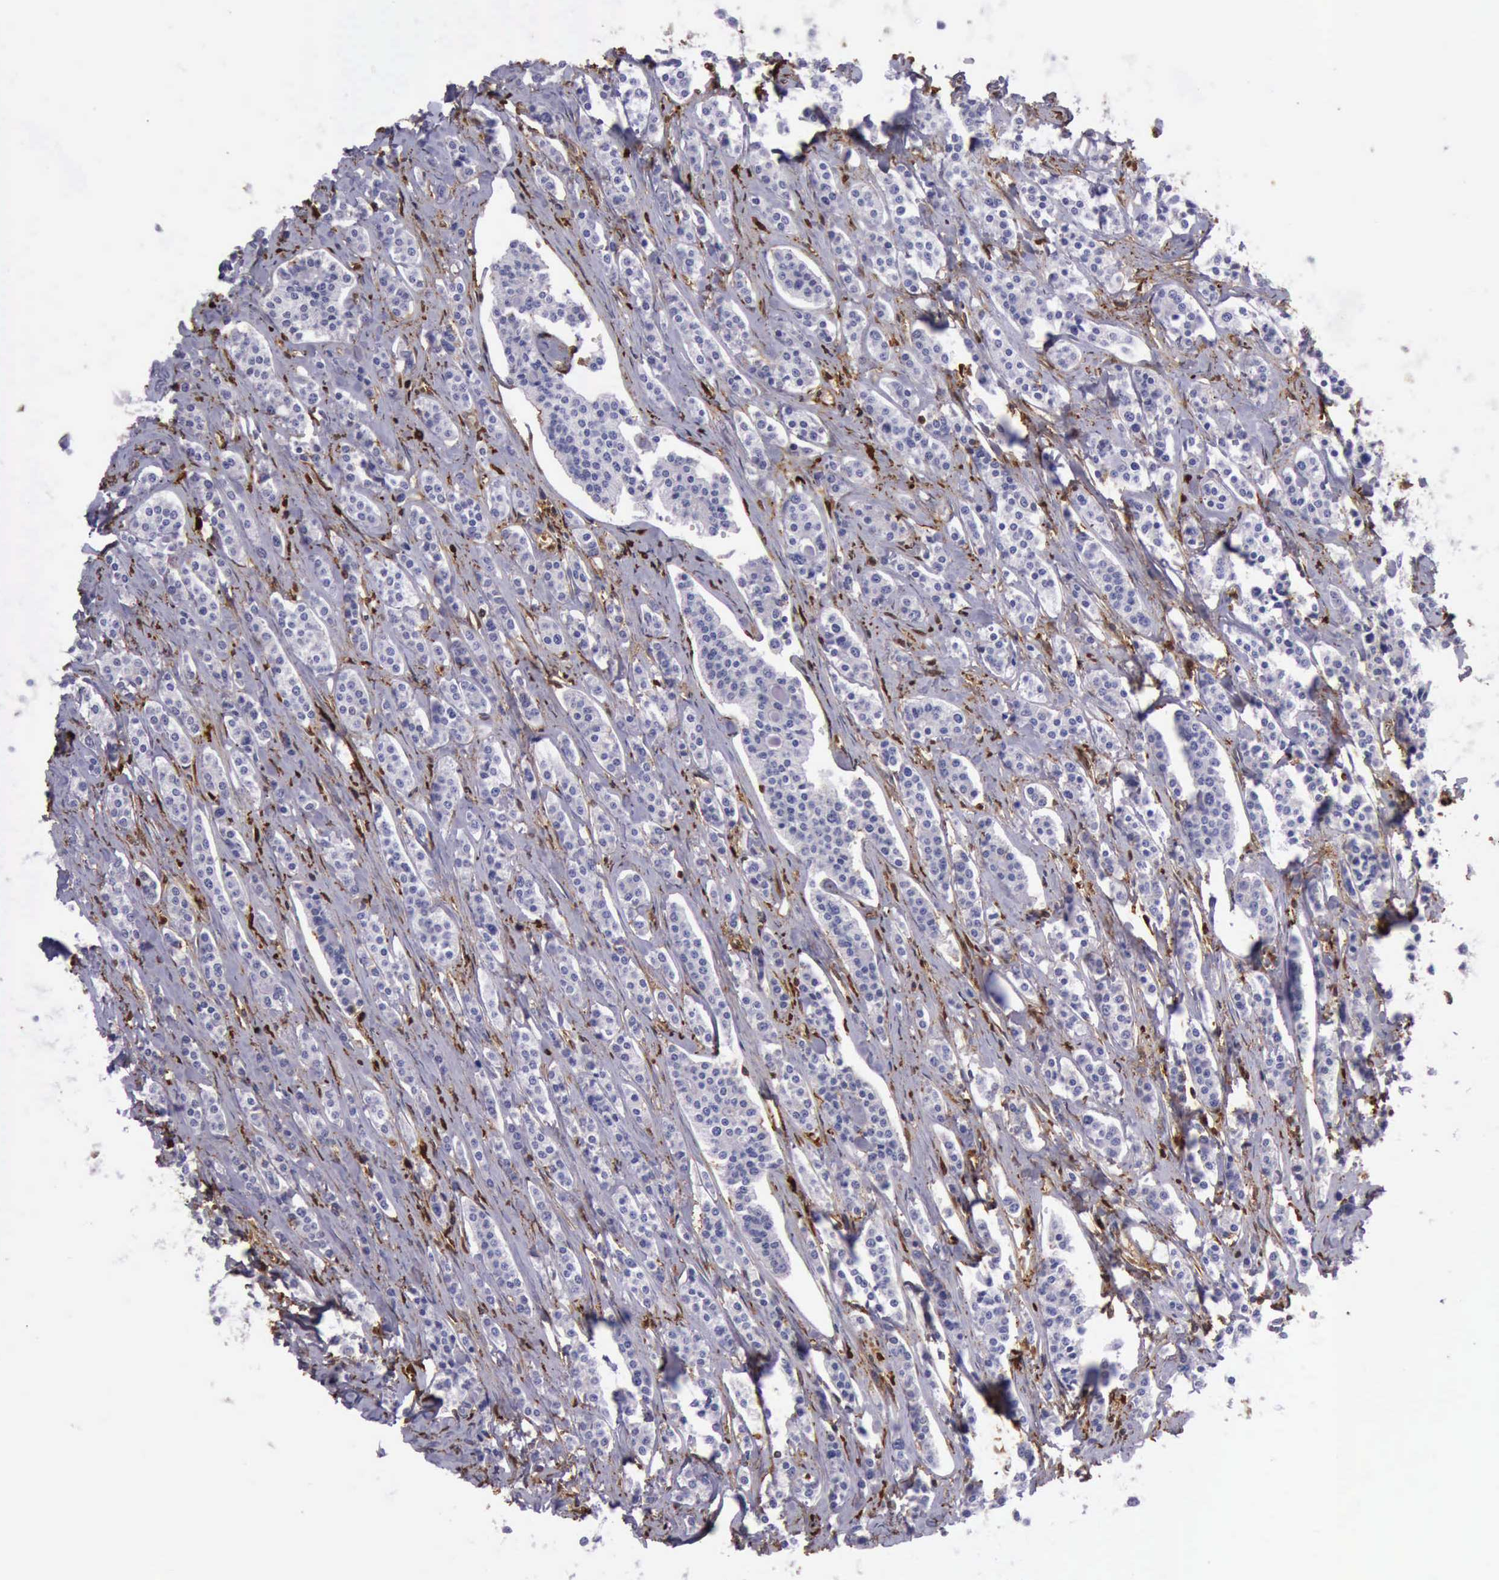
{"staining": {"intensity": "weak", "quantity": "<25%", "location": "cytoplasmic/membranous"}, "tissue": "carcinoid", "cell_type": "Tumor cells", "image_type": "cancer", "snomed": [{"axis": "morphology", "description": "Carcinoid, malignant, NOS"}, {"axis": "topography", "description": "Small intestine"}], "caption": "A micrograph of carcinoid stained for a protein demonstrates no brown staining in tumor cells.", "gene": "TYMP", "patient": {"sex": "male", "age": 63}}